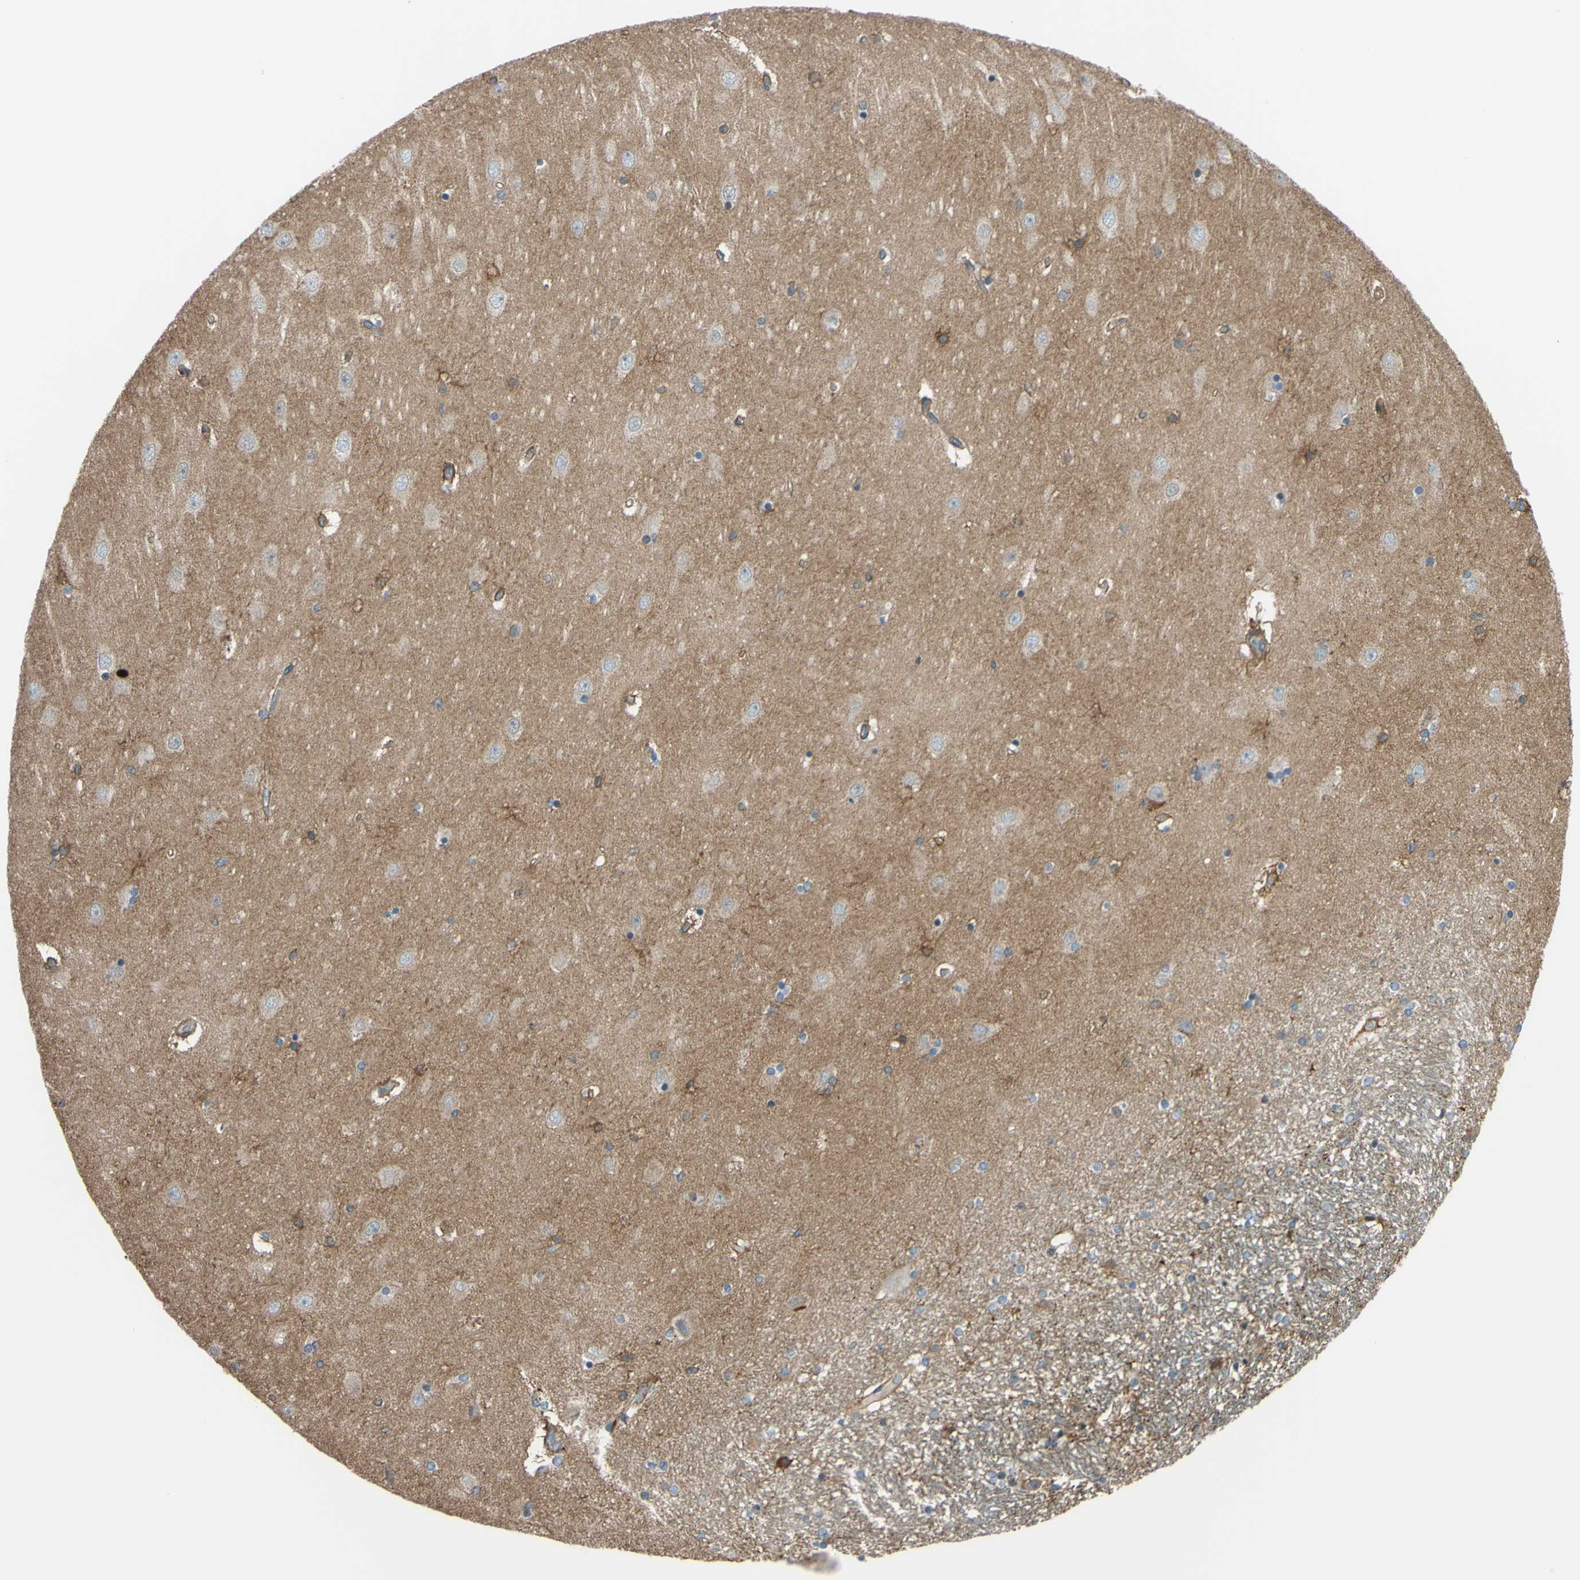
{"staining": {"intensity": "moderate", "quantity": "<25%", "location": "cytoplasmic/membranous"}, "tissue": "hippocampus", "cell_type": "Glial cells", "image_type": "normal", "snomed": [{"axis": "morphology", "description": "Normal tissue, NOS"}, {"axis": "topography", "description": "Hippocampus"}], "caption": "Hippocampus stained with immunohistochemistry demonstrates moderate cytoplasmic/membranous positivity in approximately <25% of glial cells. (IHC, brightfield microscopy, high magnification).", "gene": "ADD3", "patient": {"sex": "female", "age": 54}}